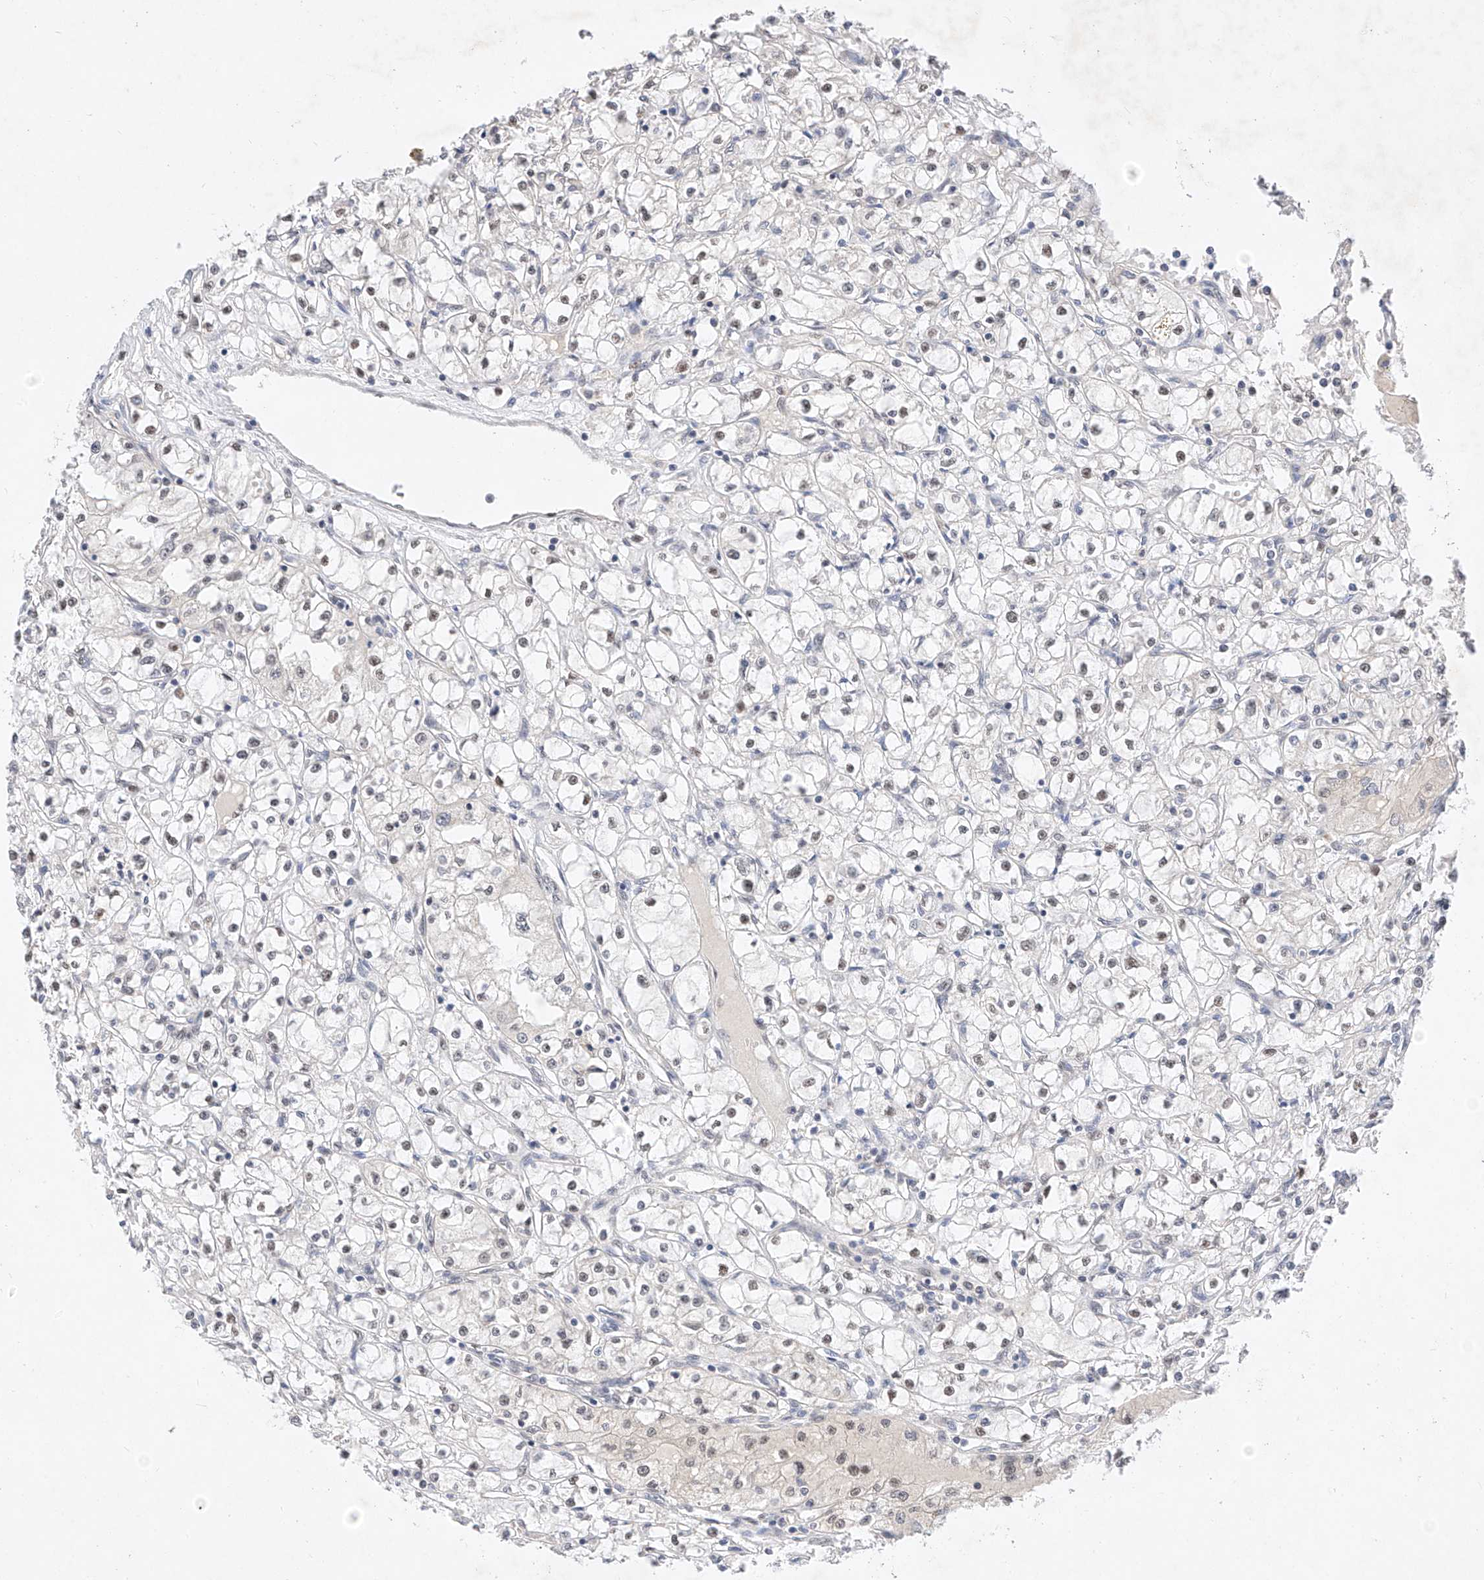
{"staining": {"intensity": "weak", "quantity": "<25%", "location": "nuclear"}, "tissue": "renal cancer", "cell_type": "Tumor cells", "image_type": "cancer", "snomed": [{"axis": "morphology", "description": "Adenocarcinoma, NOS"}, {"axis": "topography", "description": "Kidney"}], "caption": "IHC photomicrograph of human adenocarcinoma (renal) stained for a protein (brown), which shows no staining in tumor cells.", "gene": "KCNJ1", "patient": {"sex": "male", "age": 56}}